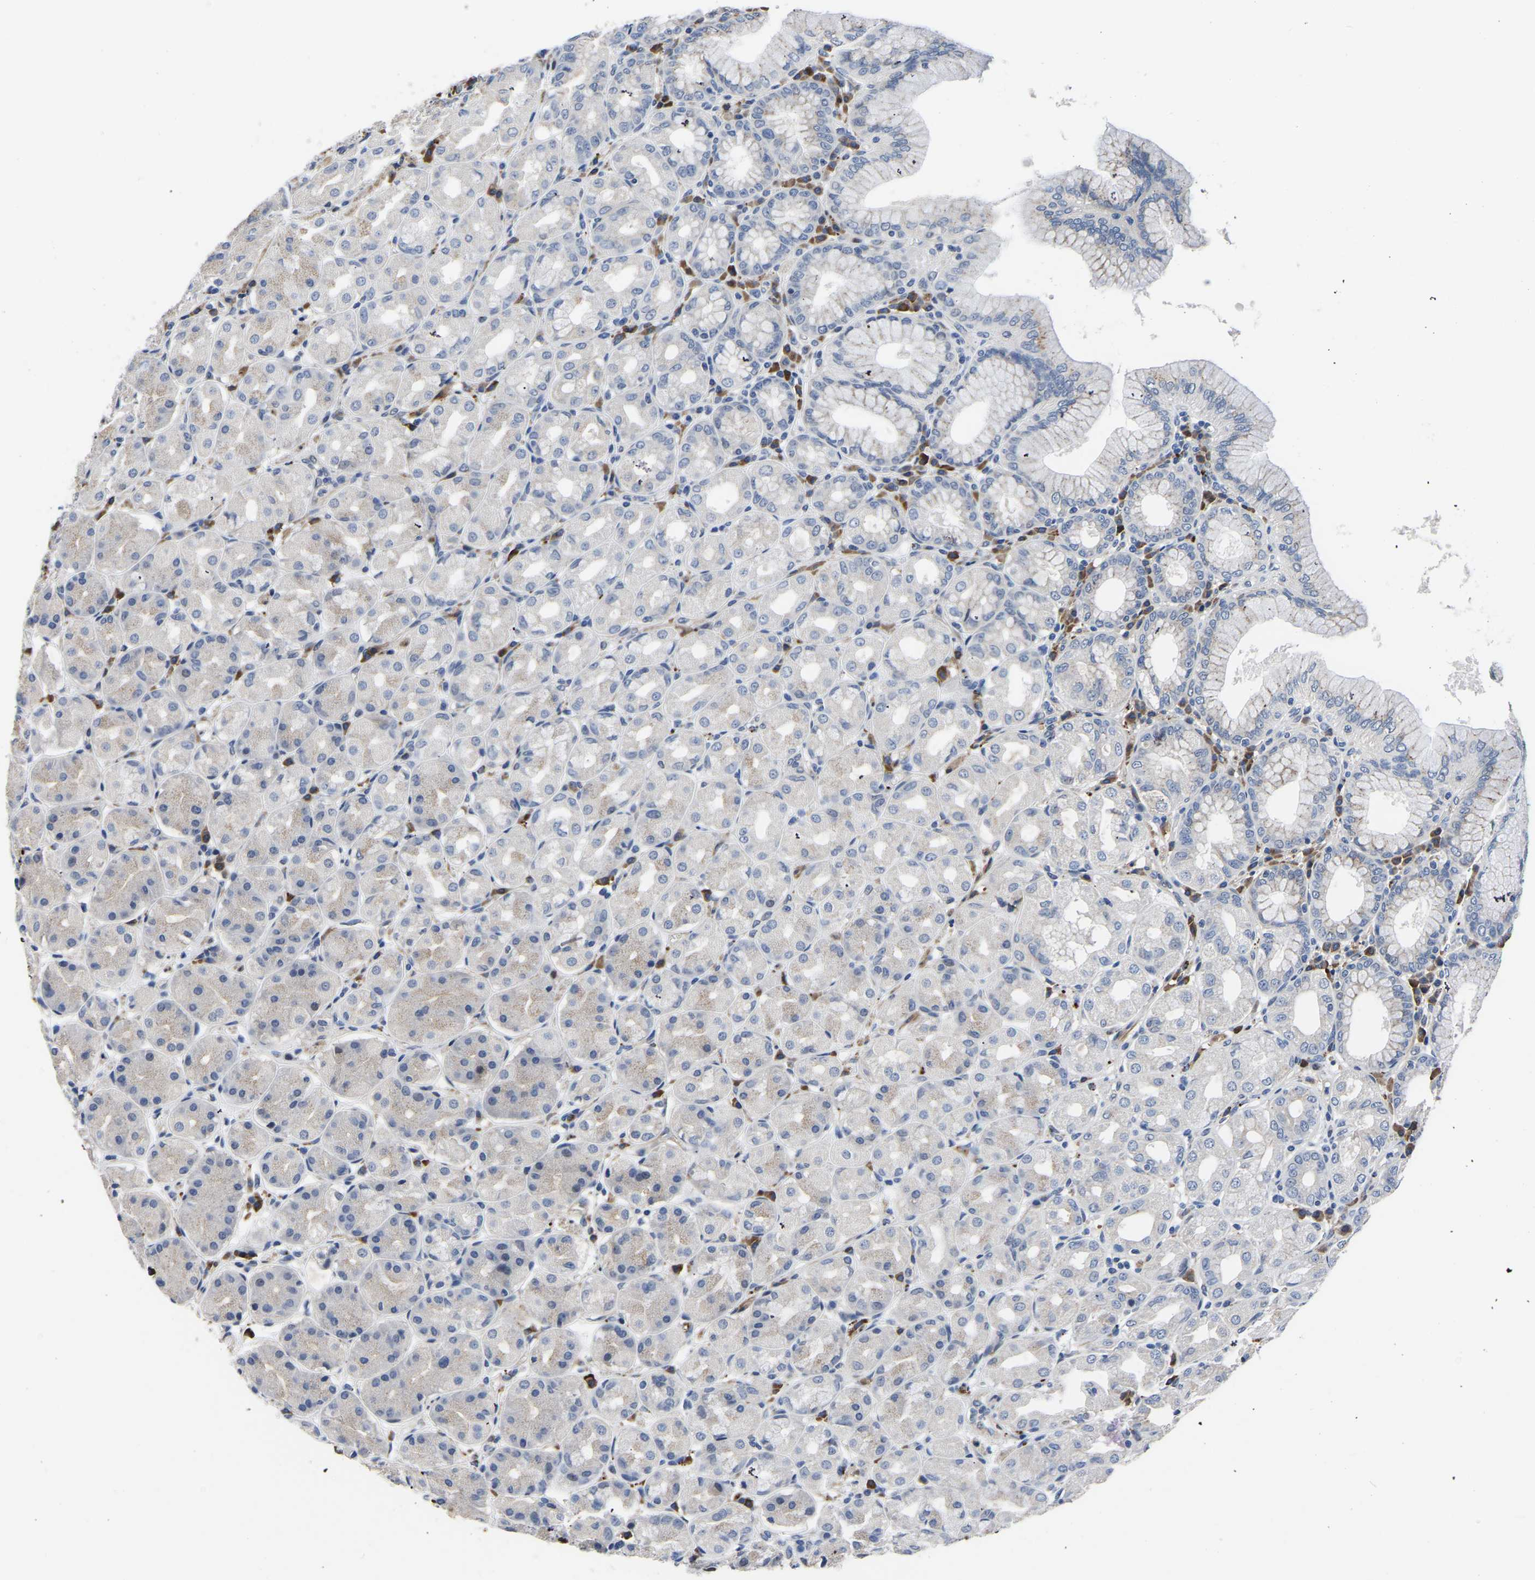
{"staining": {"intensity": "negative", "quantity": "none", "location": "none"}, "tissue": "stomach", "cell_type": "Glandular cells", "image_type": "normal", "snomed": [{"axis": "morphology", "description": "Normal tissue, NOS"}, {"axis": "topography", "description": "Stomach"}, {"axis": "topography", "description": "Stomach, lower"}], "caption": "IHC photomicrograph of benign stomach stained for a protein (brown), which exhibits no expression in glandular cells.", "gene": "PDLIM7", "patient": {"sex": "female", "age": 56}}